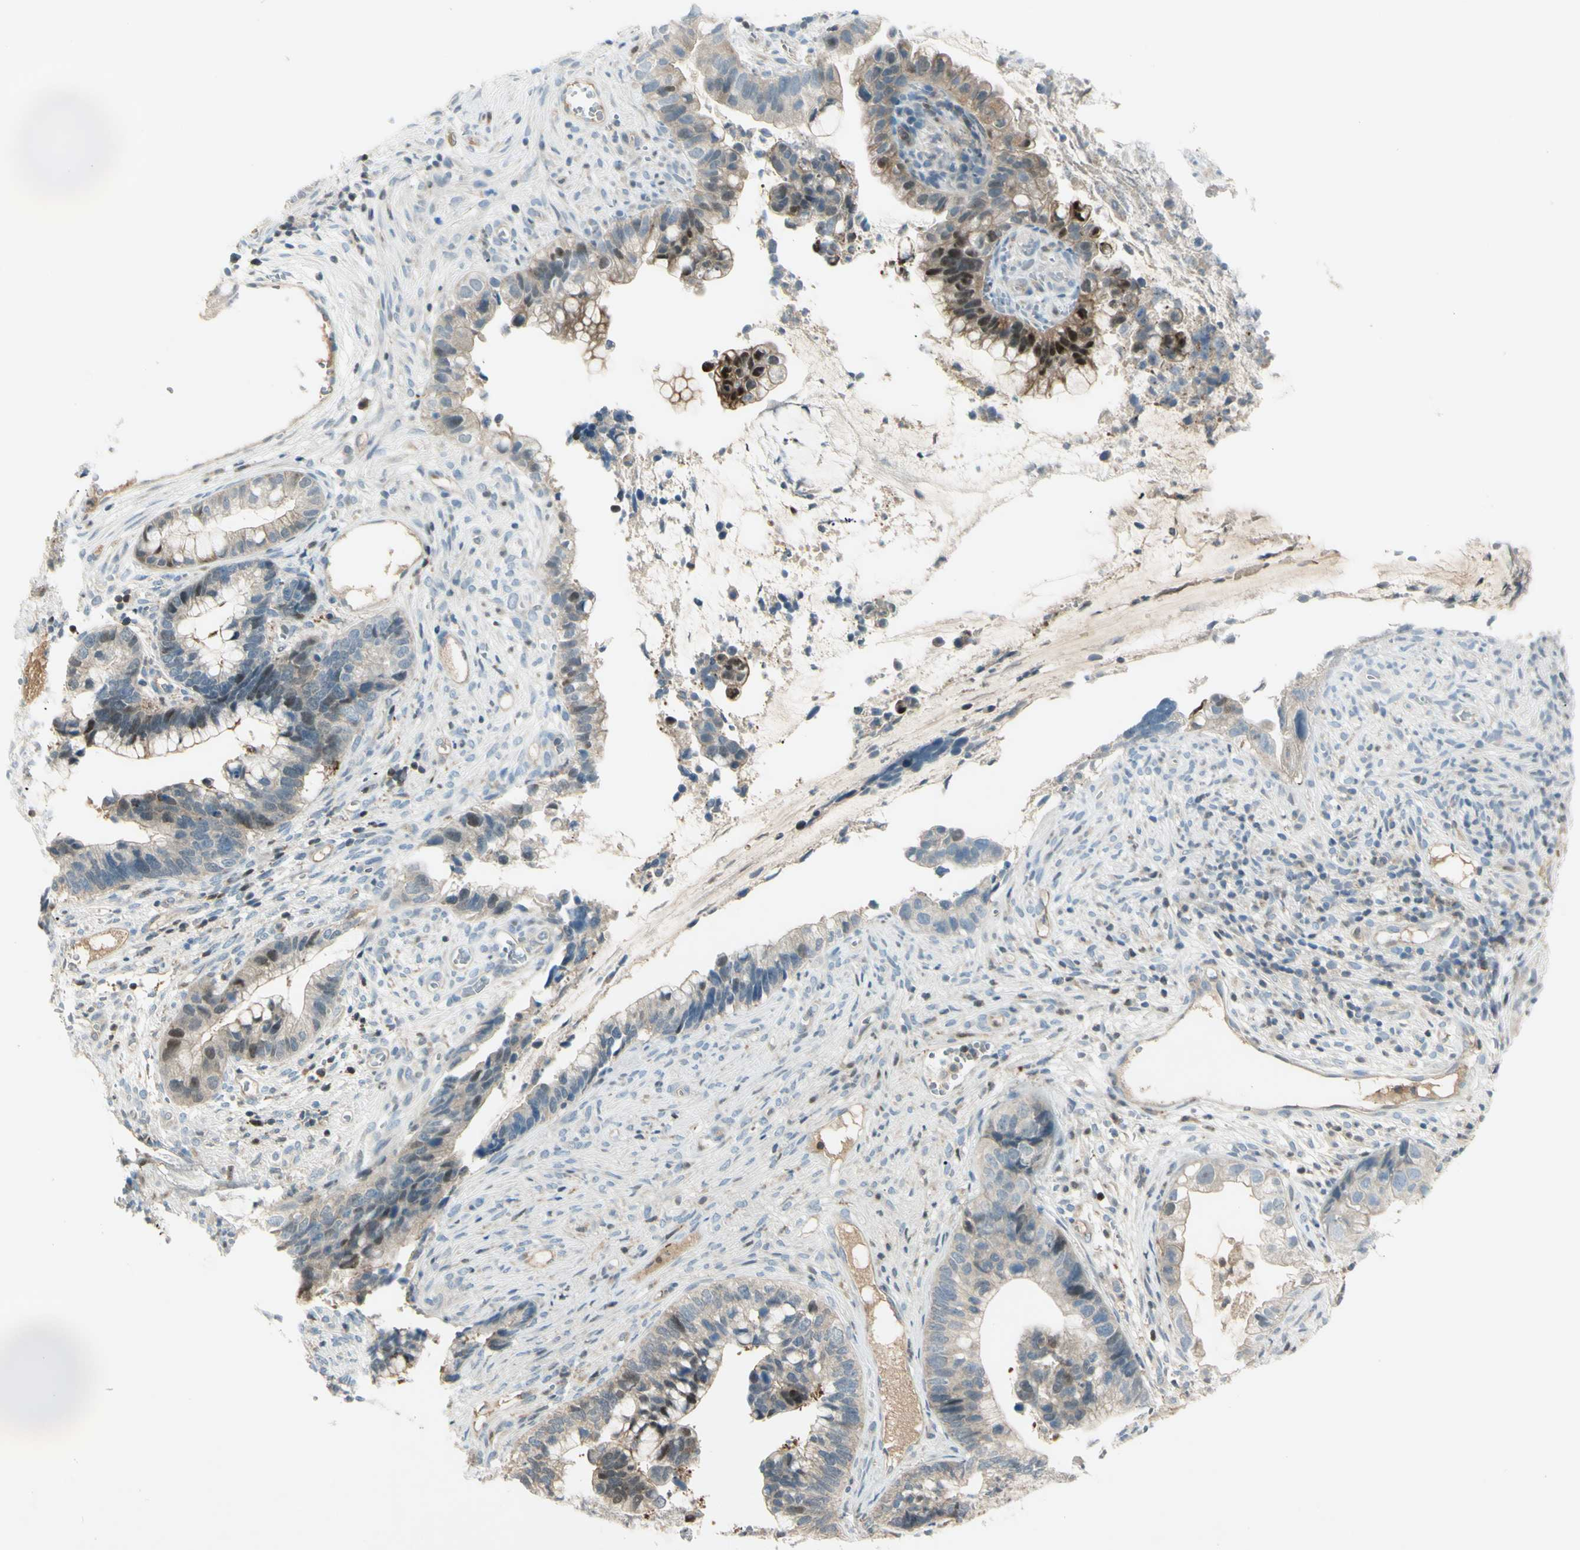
{"staining": {"intensity": "strong", "quantity": "<25%", "location": "nuclear"}, "tissue": "cervical cancer", "cell_type": "Tumor cells", "image_type": "cancer", "snomed": [{"axis": "morphology", "description": "Adenocarcinoma, NOS"}, {"axis": "topography", "description": "Cervix"}], "caption": "Tumor cells exhibit strong nuclear positivity in about <25% of cells in cervical cancer.", "gene": "C1orf159", "patient": {"sex": "female", "age": 44}}